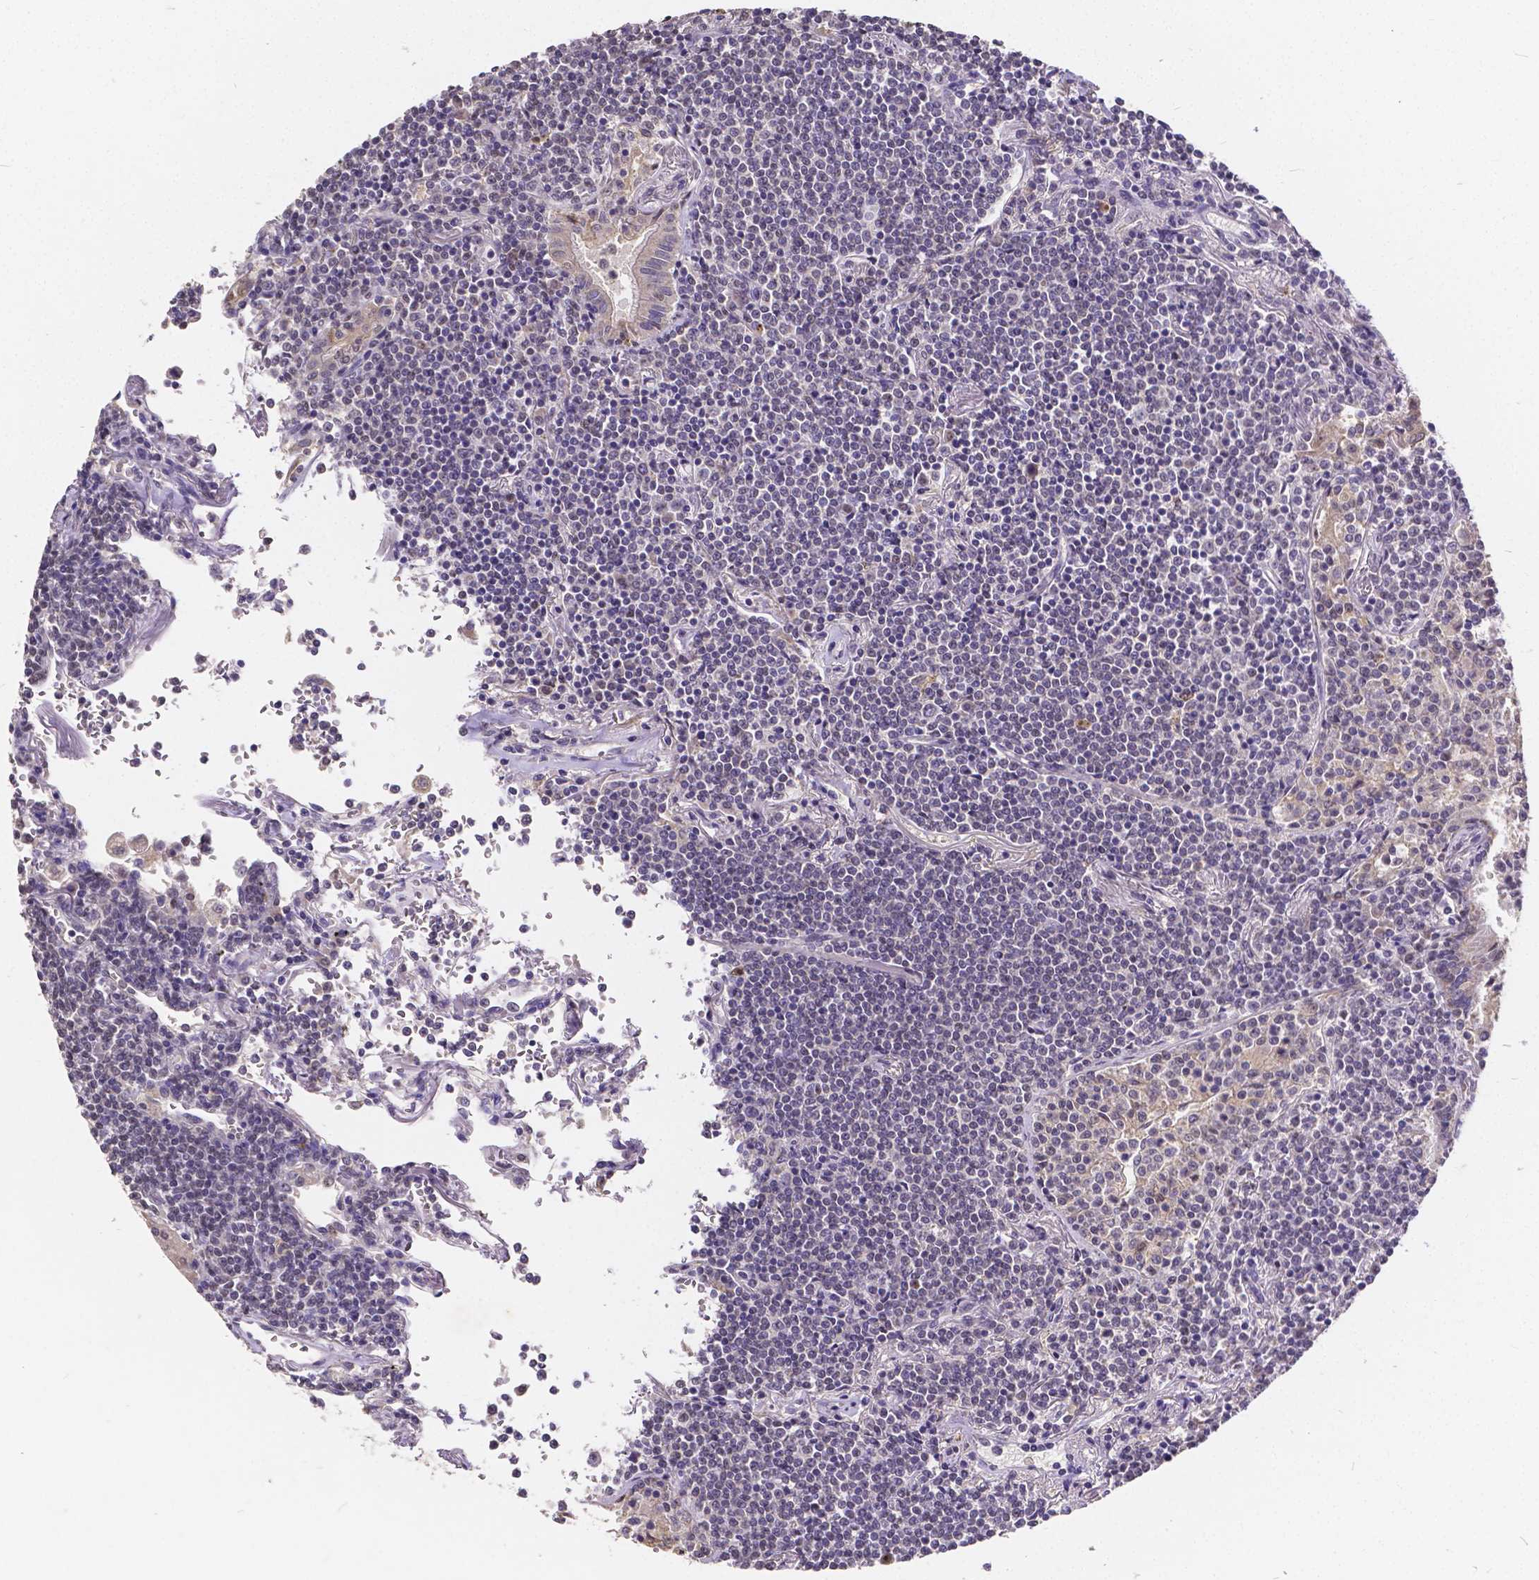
{"staining": {"intensity": "negative", "quantity": "none", "location": "none"}, "tissue": "lymphoma", "cell_type": "Tumor cells", "image_type": "cancer", "snomed": [{"axis": "morphology", "description": "Malignant lymphoma, non-Hodgkin's type, Low grade"}, {"axis": "topography", "description": "Lung"}], "caption": "Tumor cells show no significant protein positivity in malignant lymphoma, non-Hodgkin's type (low-grade). Brightfield microscopy of IHC stained with DAB (brown) and hematoxylin (blue), captured at high magnification.", "gene": "CTNNA2", "patient": {"sex": "female", "age": 71}}